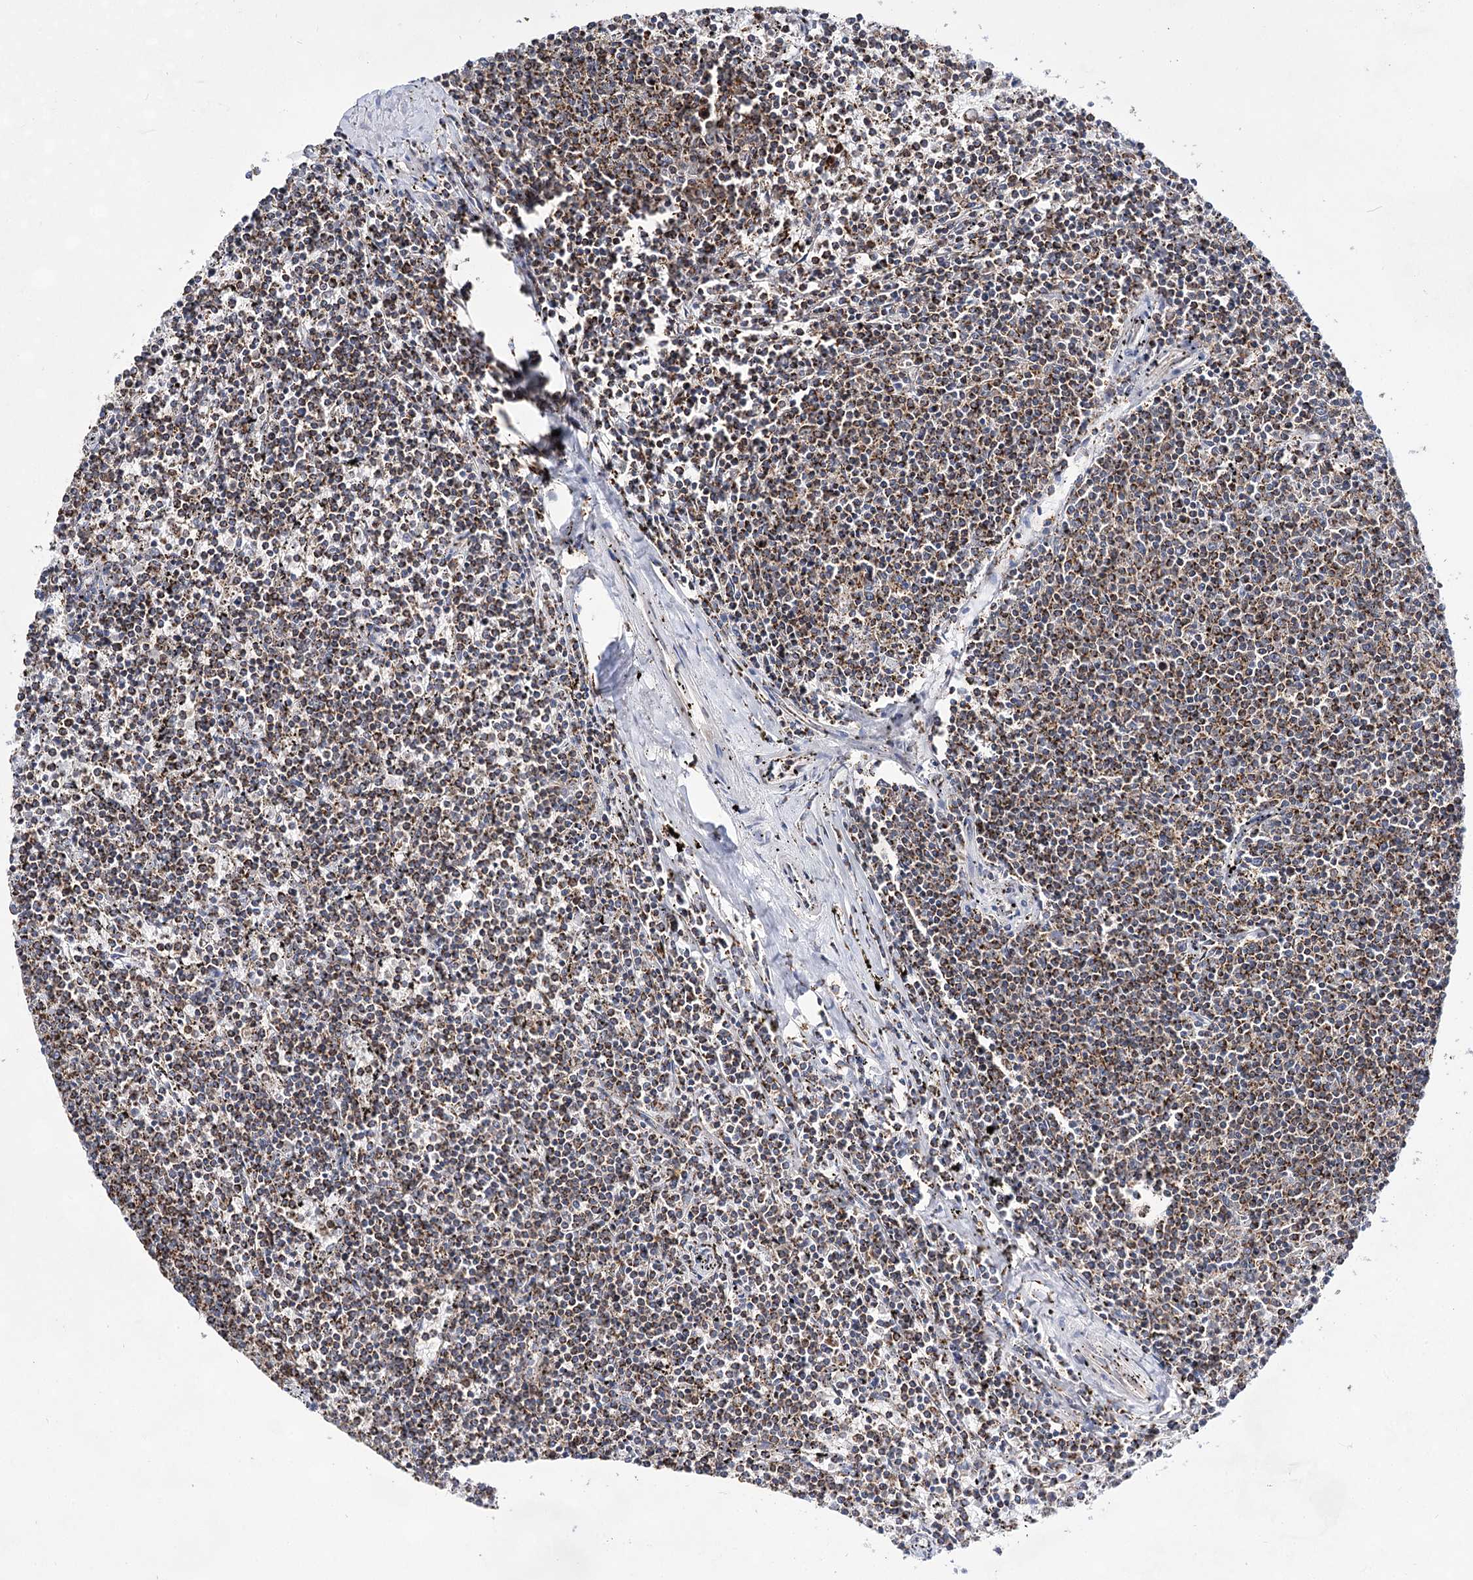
{"staining": {"intensity": "strong", "quantity": ">75%", "location": "cytoplasmic/membranous"}, "tissue": "lymphoma", "cell_type": "Tumor cells", "image_type": "cancer", "snomed": [{"axis": "morphology", "description": "Malignant lymphoma, non-Hodgkin's type, Low grade"}, {"axis": "topography", "description": "Spleen"}], "caption": "IHC staining of lymphoma, which displays high levels of strong cytoplasmic/membranous staining in about >75% of tumor cells indicating strong cytoplasmic/membranous protein staining. The staining was performed using DAB (brown) for protein detection and nuclei were counterstained in hematoxylin (blue).", "gene": "NADK2", "patient": {"sex": "female", "age": 50}}